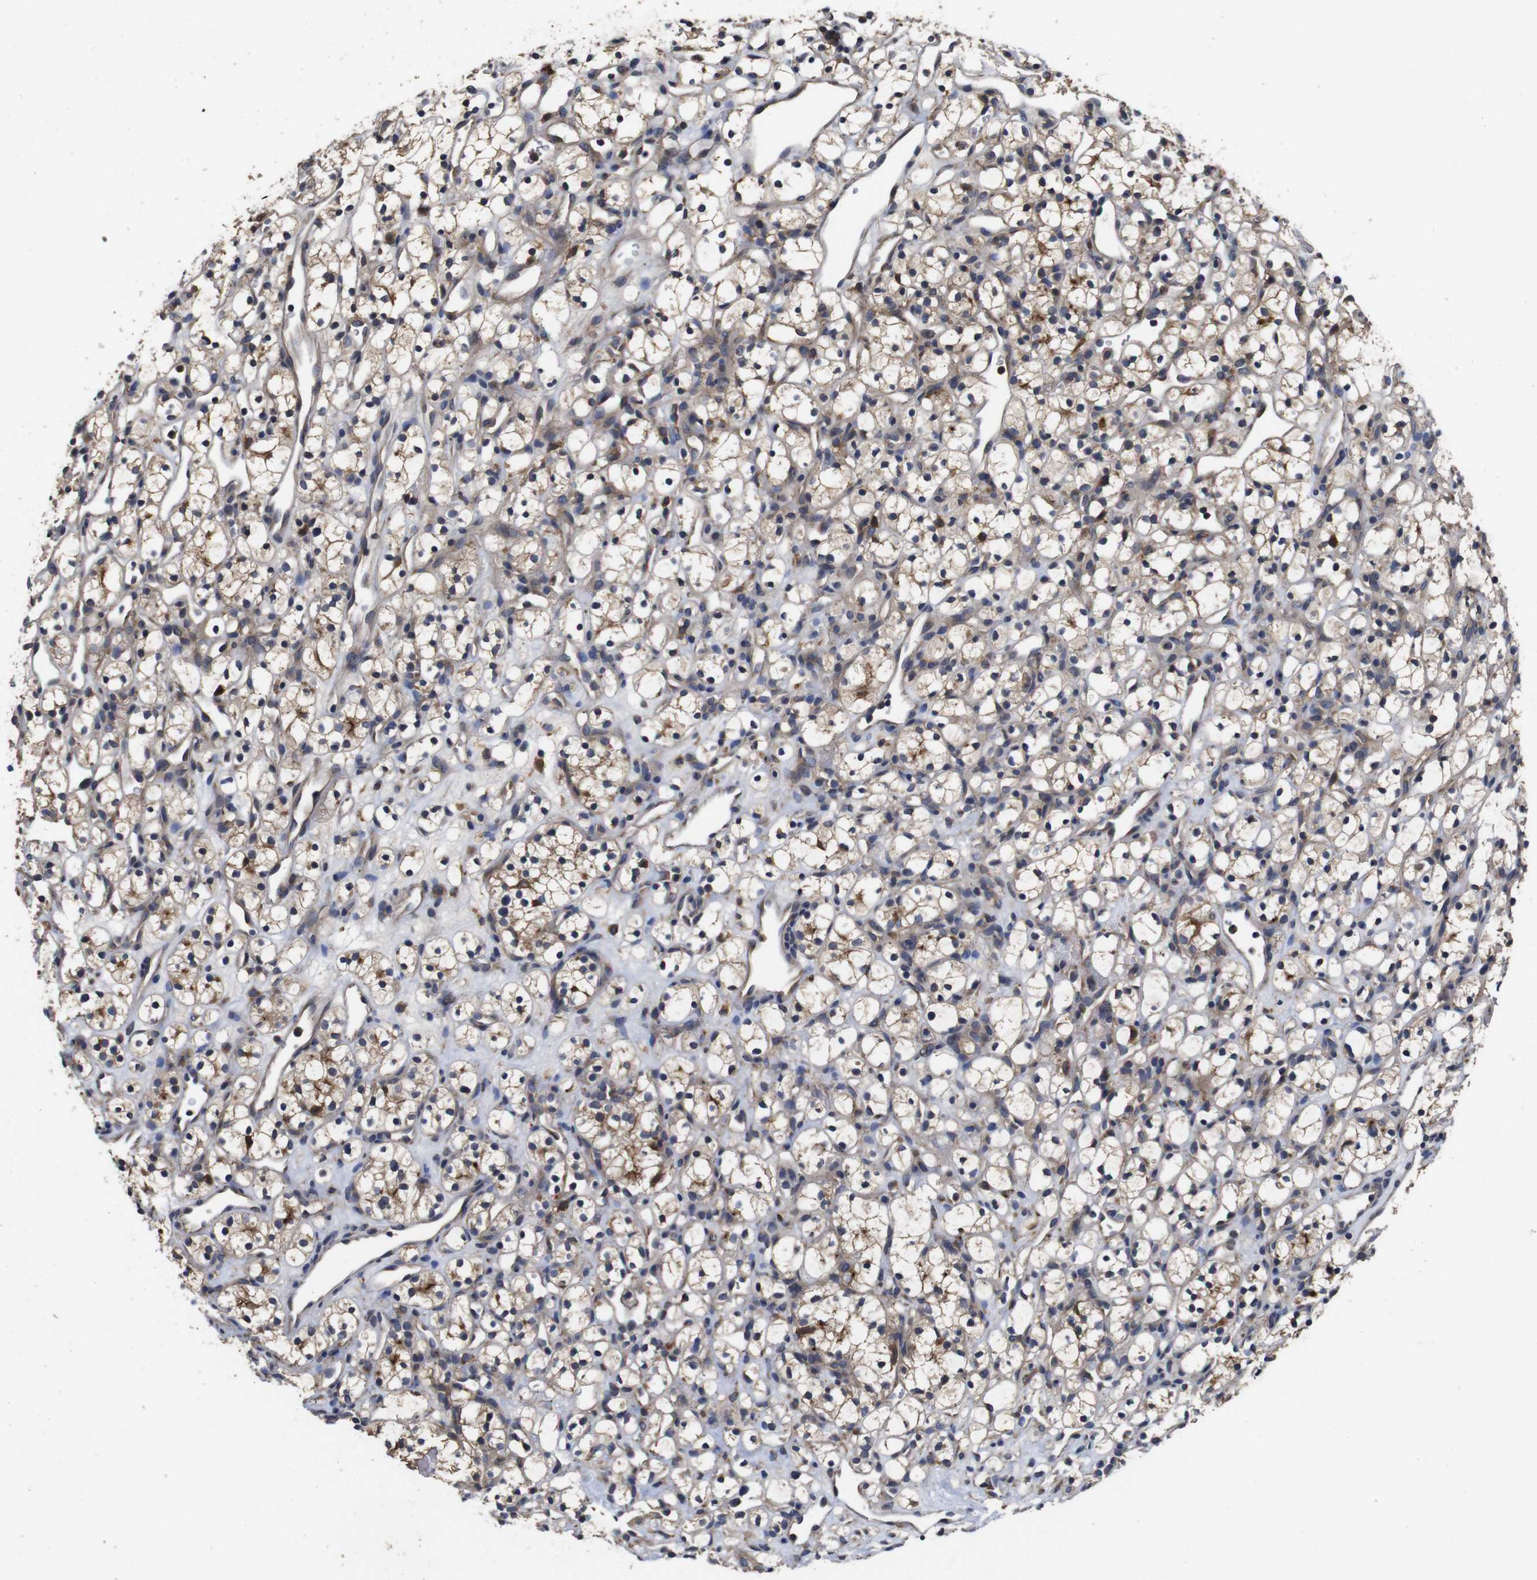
{"staining": {"intensity": "weak", "quantity": ">75%", "location": "cytoplasmic/membranous"}, "tissue": "renal cancer", "cell_type": "Tumor cells", "image_type": "cancer", "snomed": [{"axis": "morphology", "description": "Adenocarcinoma, NOS"}, {"axis": "topography", "description": "Kidney"}], "caption": "Renal cancer stained for a protein exhibits weak cytoplasmic/membranous positivity in tumor cells.", "gene": "ARHGAP24", "patient": {"sex": "female", "age": 60}}